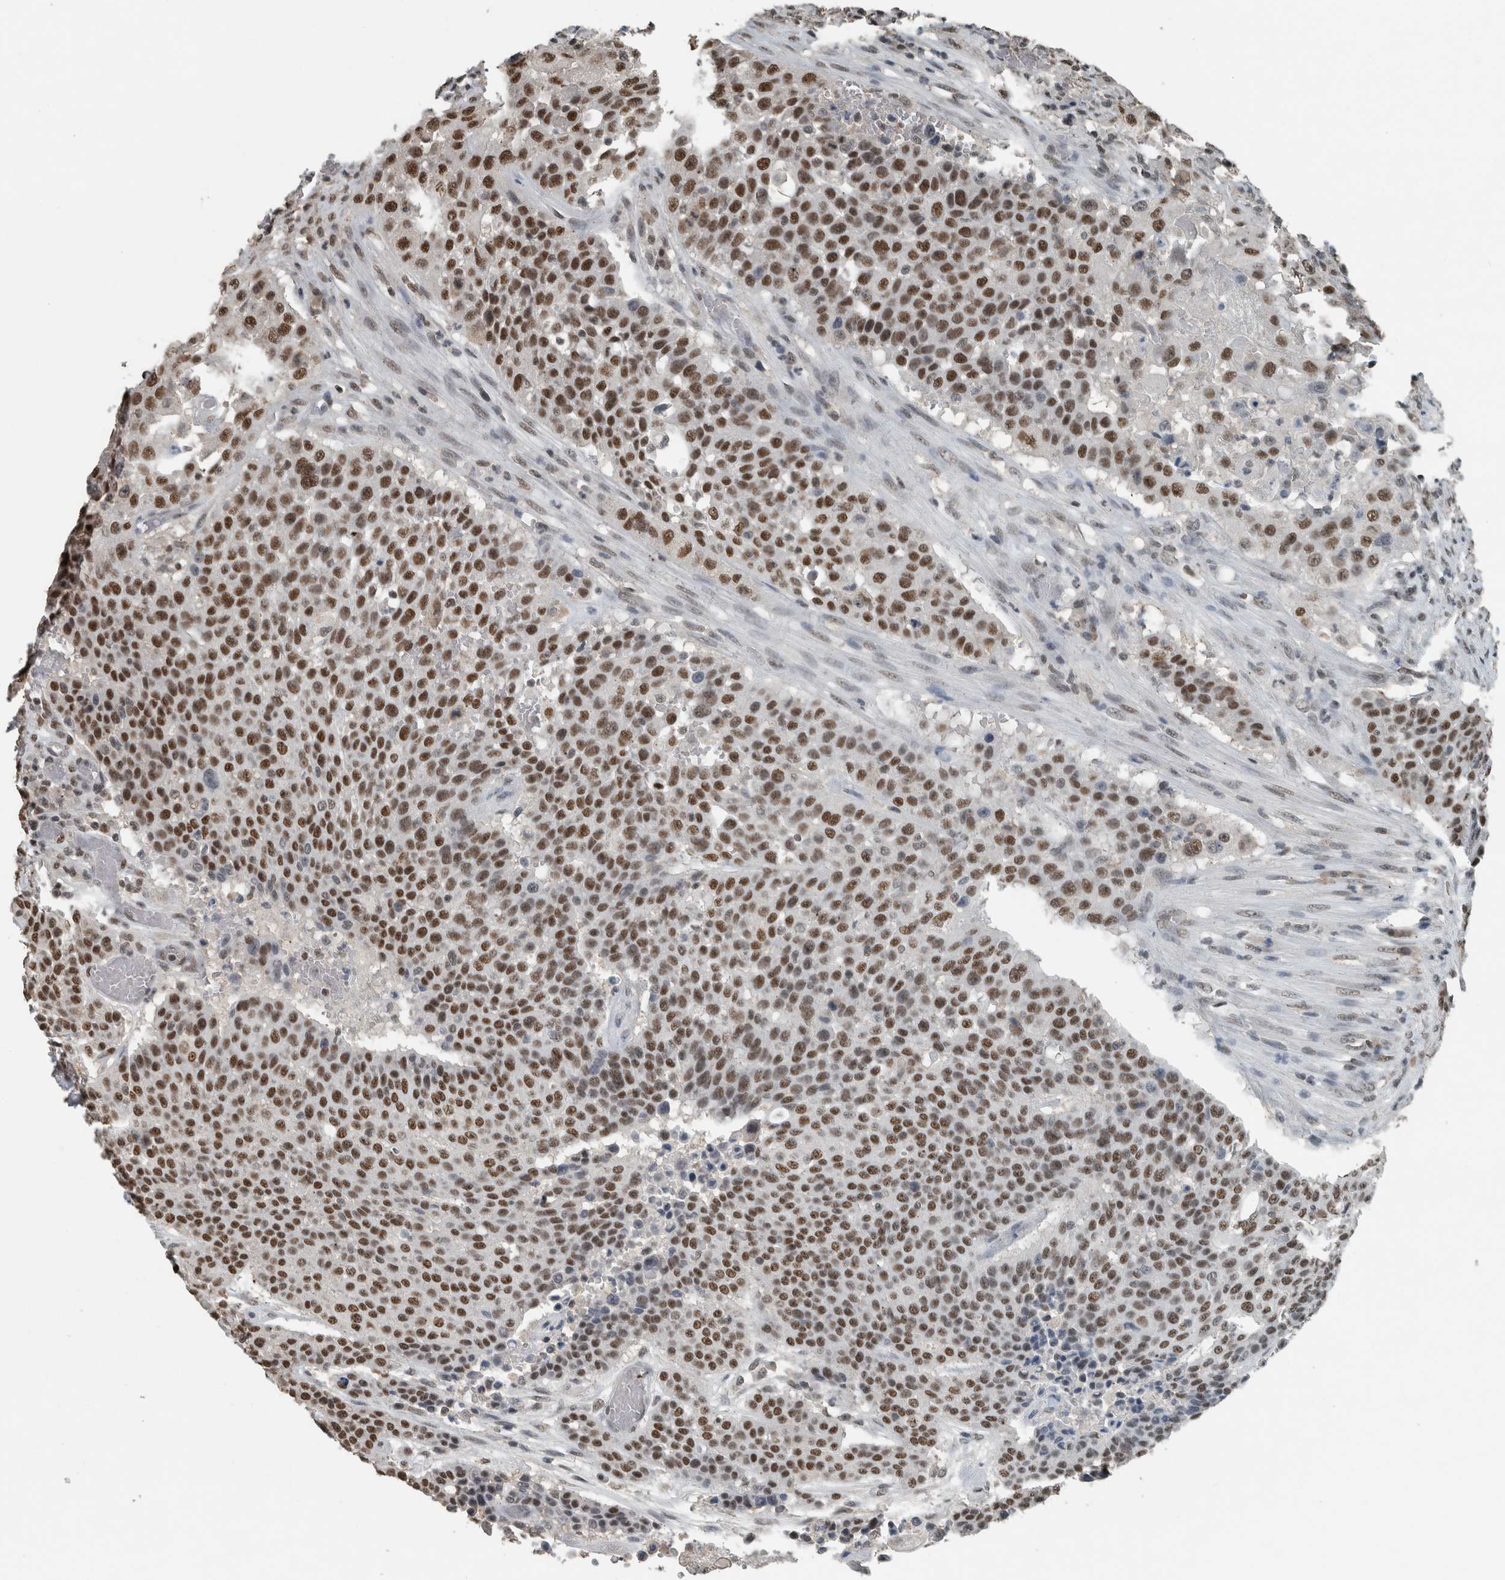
{"staining": {"intensity": "strong", "quantity": ">75%", "location": "nuclear"}, "tissue": "urothelial cancer", "cell_type": "Tumor cells", "image_type": "cancer", "snomed": [{"axis": "morphology", "description": "Urothelial carcinoma, High grade"}, {"axis": "topography", "description": "Urinary bladder"}], "caption": "Protein expression analysis of human high-grade urothelial carcinoma reveals strong nuclear positivity in approximately >75% of tumor cells.", "gene": "ZNF24", "patient": {"sex": "male", "age": 74}}